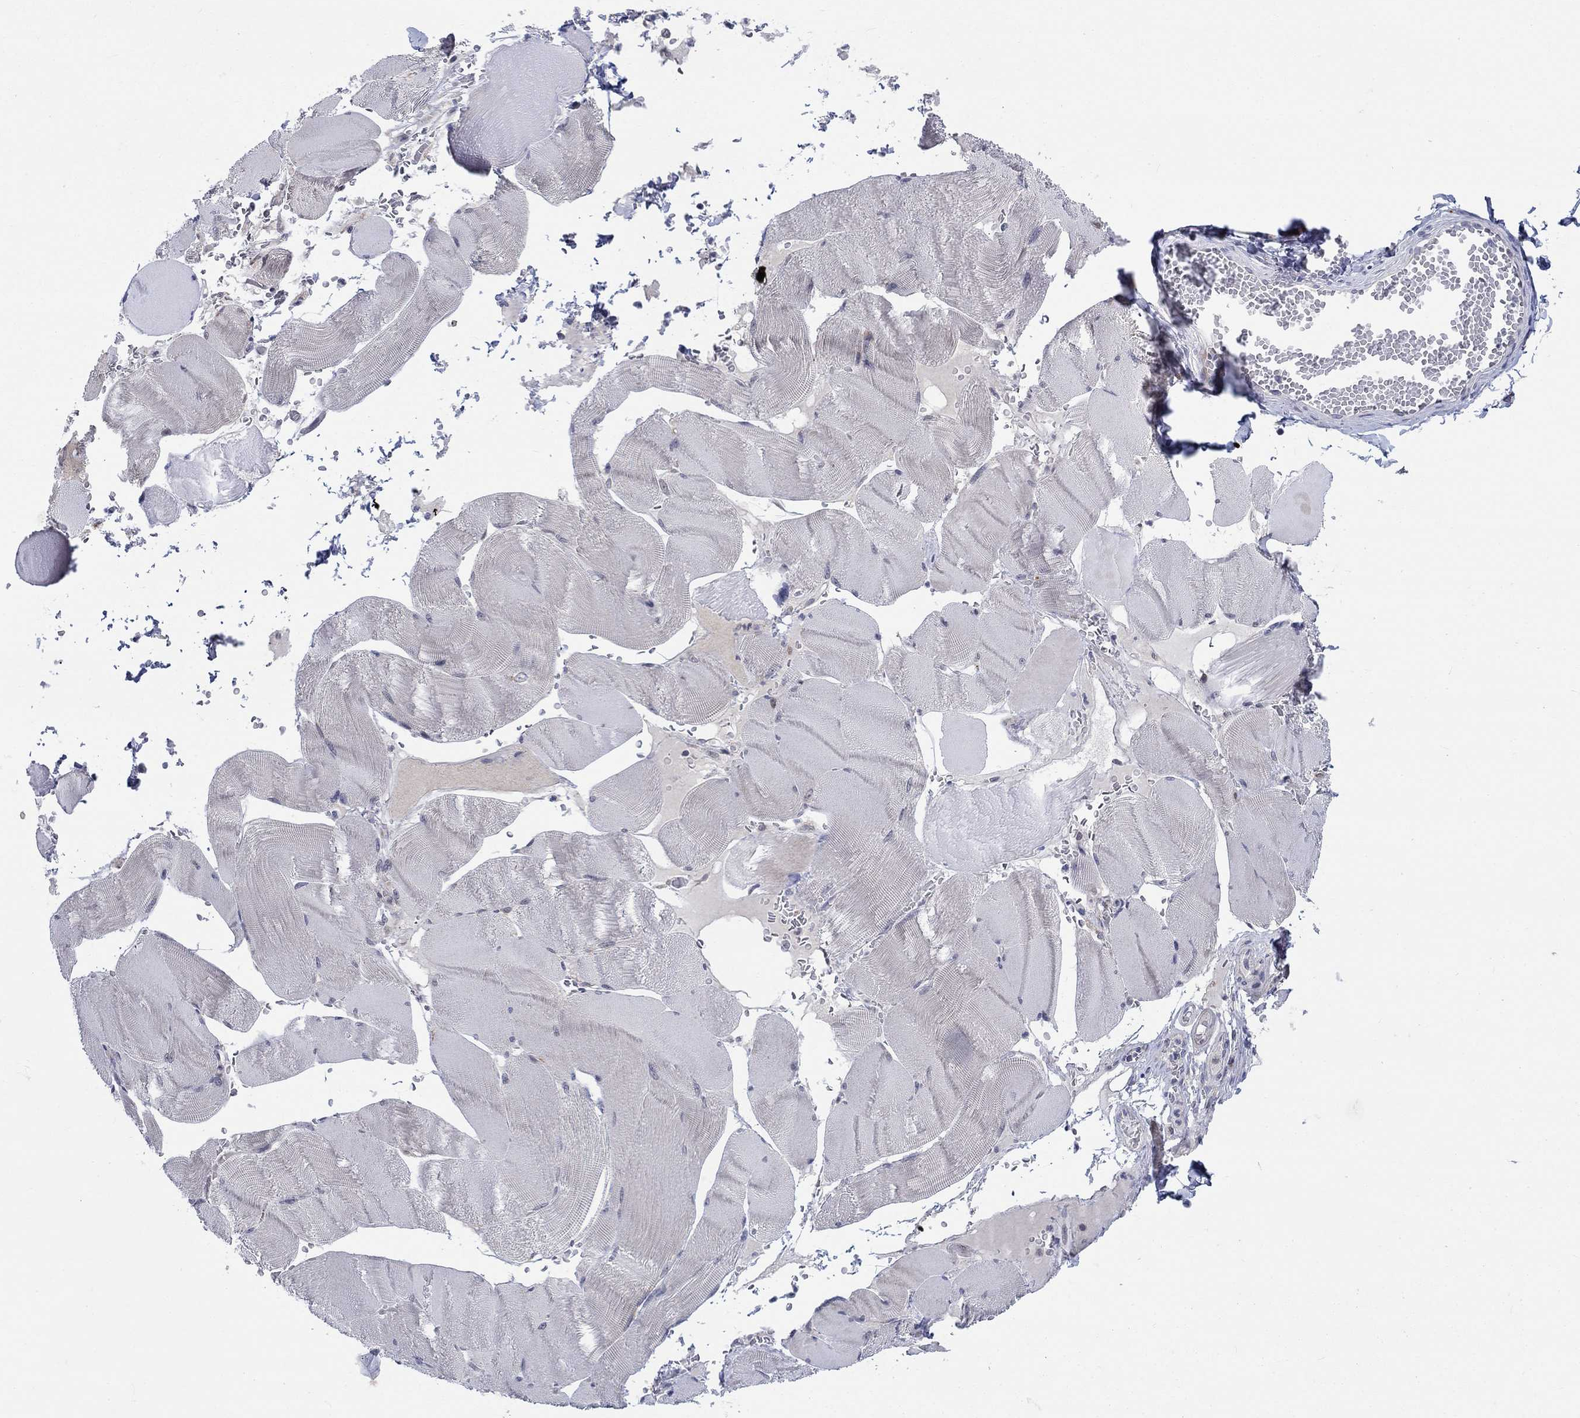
{"staining": {"intensity": "negative", "quantity": "none", "location": "none"}, "tissue": "skeletal muscle", "cell_type": "Myocytes", "image_type": "normal", "snomed": [{"axis": "morphology", "description": "Normal tissue, NOS"}, {"axis": "topography", "description": "Skeletal muscle"}], "caption": "The IHC histopathology image has no significant staining in myocytes of skeletal muscle.", "gene": "SLC35F2", "patient": {"sex": "male", "age": 56}}